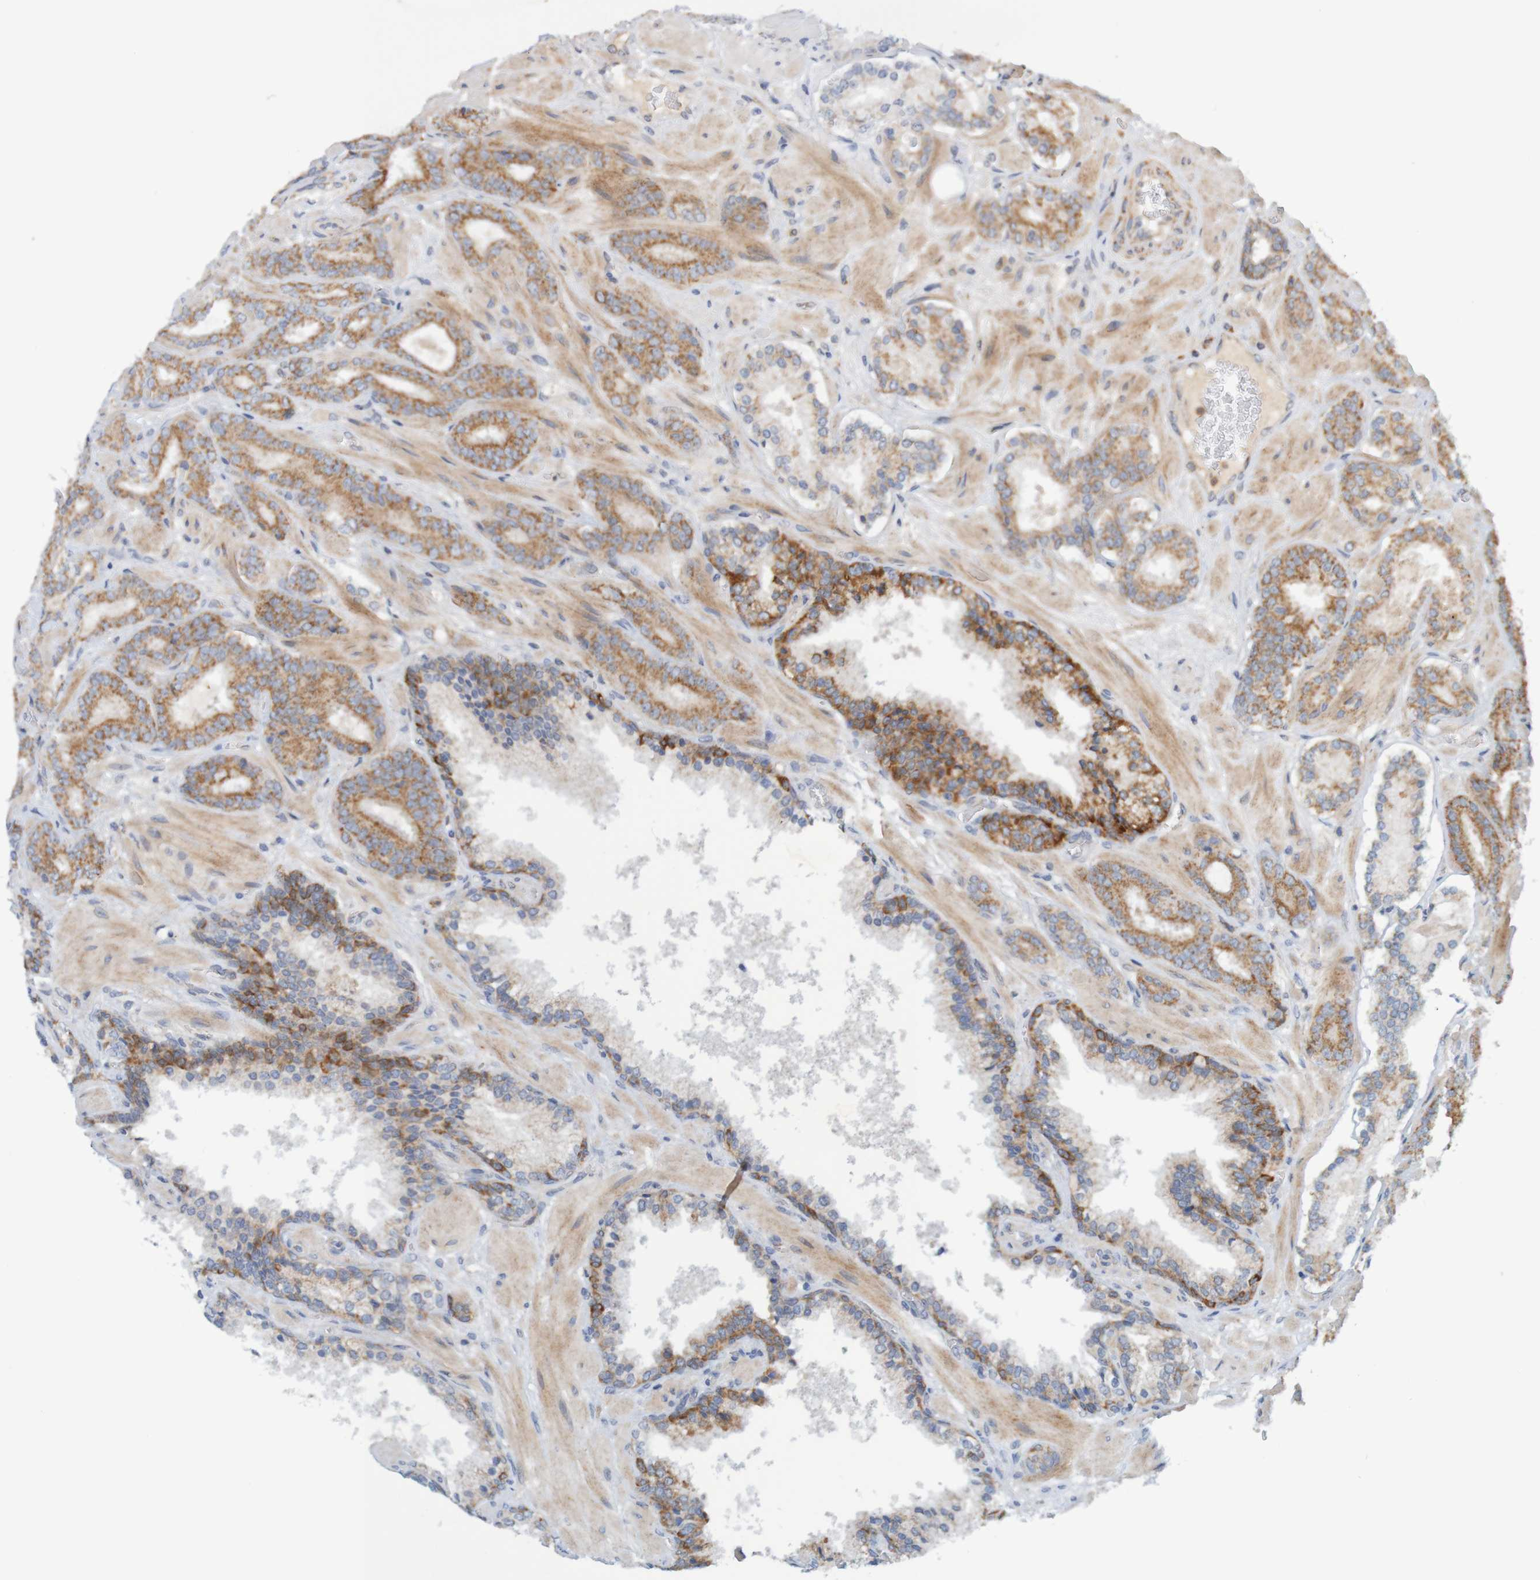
{"staining": {"intensity": "strong", "quantity": "25%-75%", "location": "cytoplasmic/membranous"}, "tissue": "prostate cancer", "cell_type": "Tumor cells", "image_type": "cancer", "snomed": [{"axis": "morphology", "description": "Adenocarcinoma, Low grade"}, {"axis": "topography", "description": "Prostate"}], "caption": "About 25%-75% of tumor cells in human prostate adenocarcinoma (low-grade) reveal strong cytoplasmic/membranous protein staining as visualized by brown immunohistochemical staining.", "gene": "NAV2", "patient": {"sex": "male", "age": 63}}